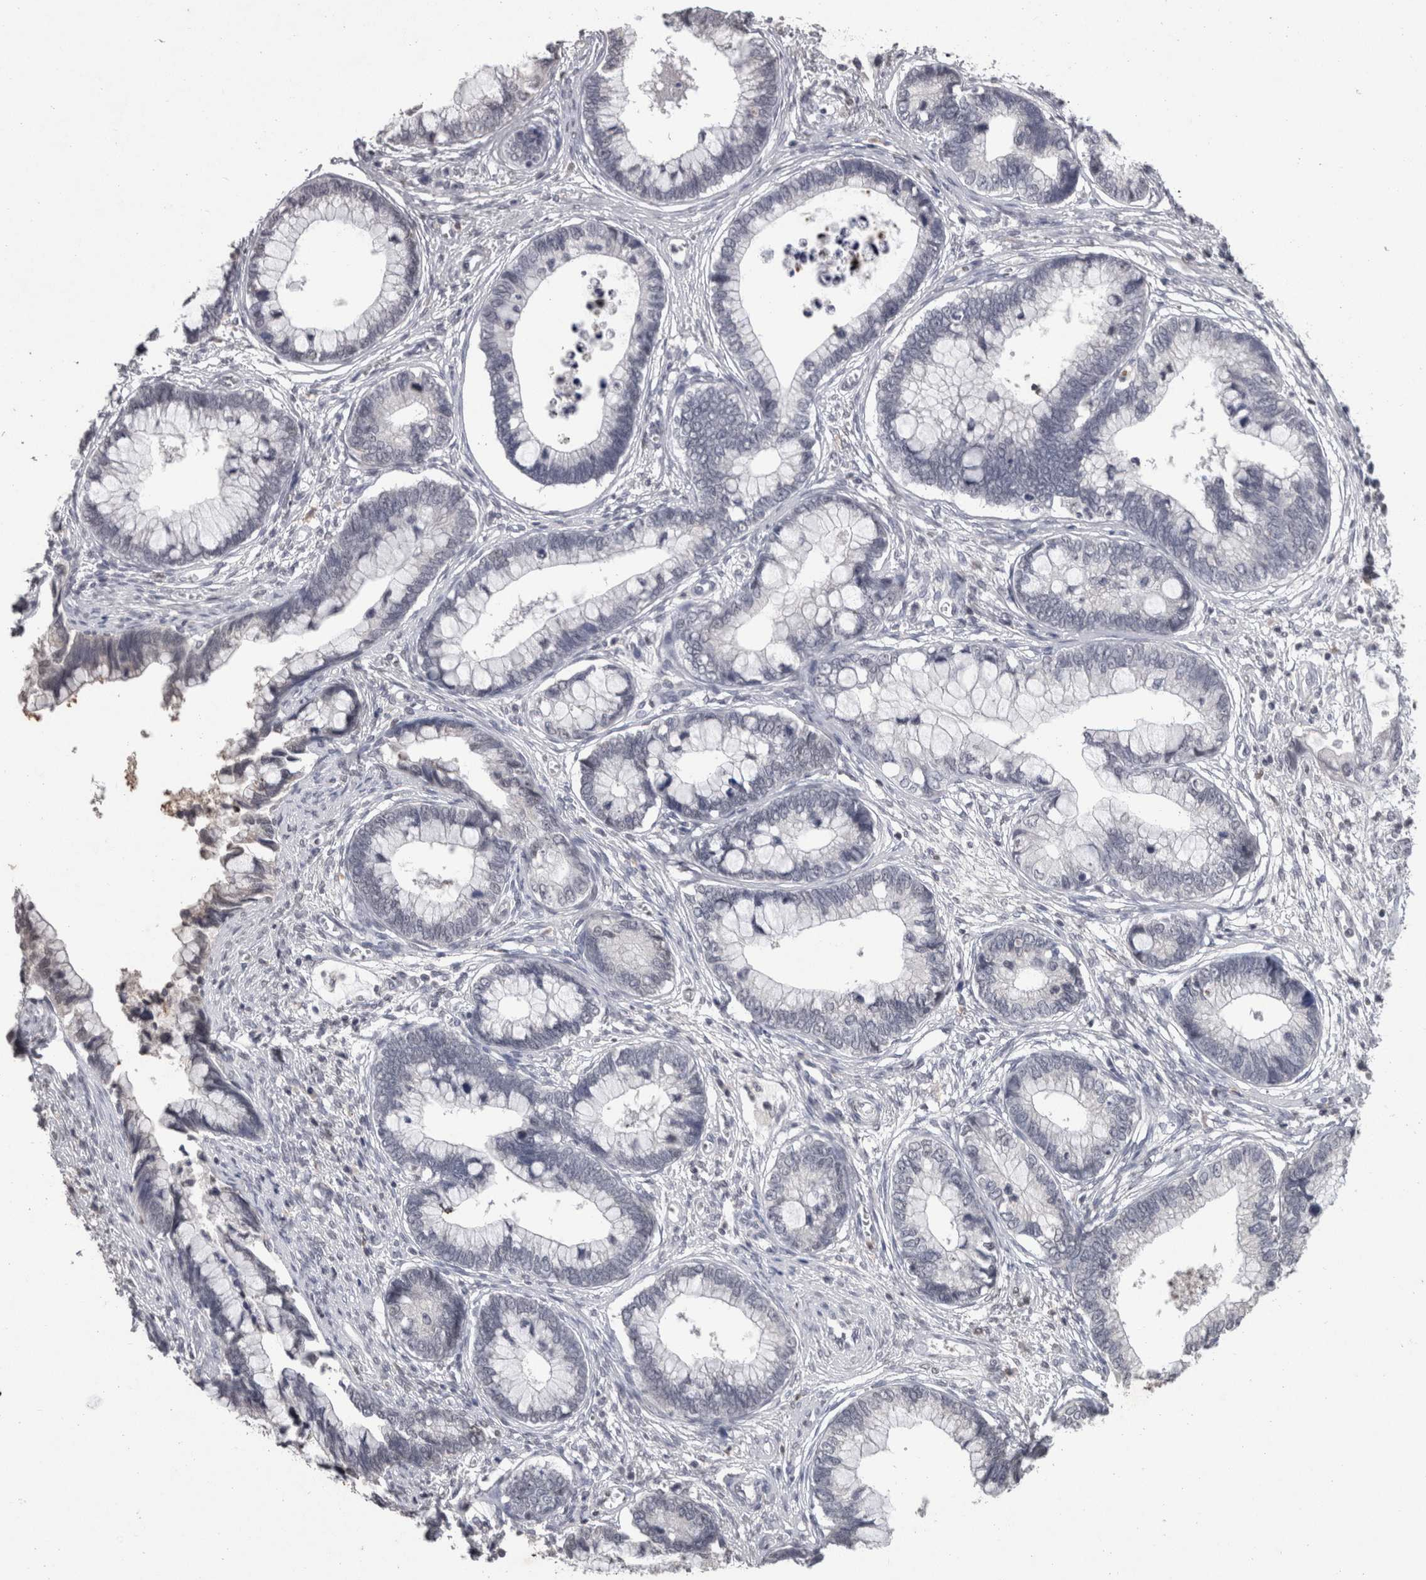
{"staining": {"intensity": "negative", "quantity": "none", "location": "none"}, "tissue": "cervical cancer", "cell_type": "Tumor cells", "image_type": "cancer", "snomed": [{"axis": "morphology", "description": "Adenocarcinoma, NOS"}, {"axis": "topography", "description": "Cervix"}], "caption": "Cervical cancer (adenocarcinoma) was stained to show a protein in brown. There is no significant expression in tumor cells. (Immunohistochemistry (ihc), brightfield microscopy, high magnification).", "gene": "DDX17", "patient": {"sex": "female", "age": 44}}